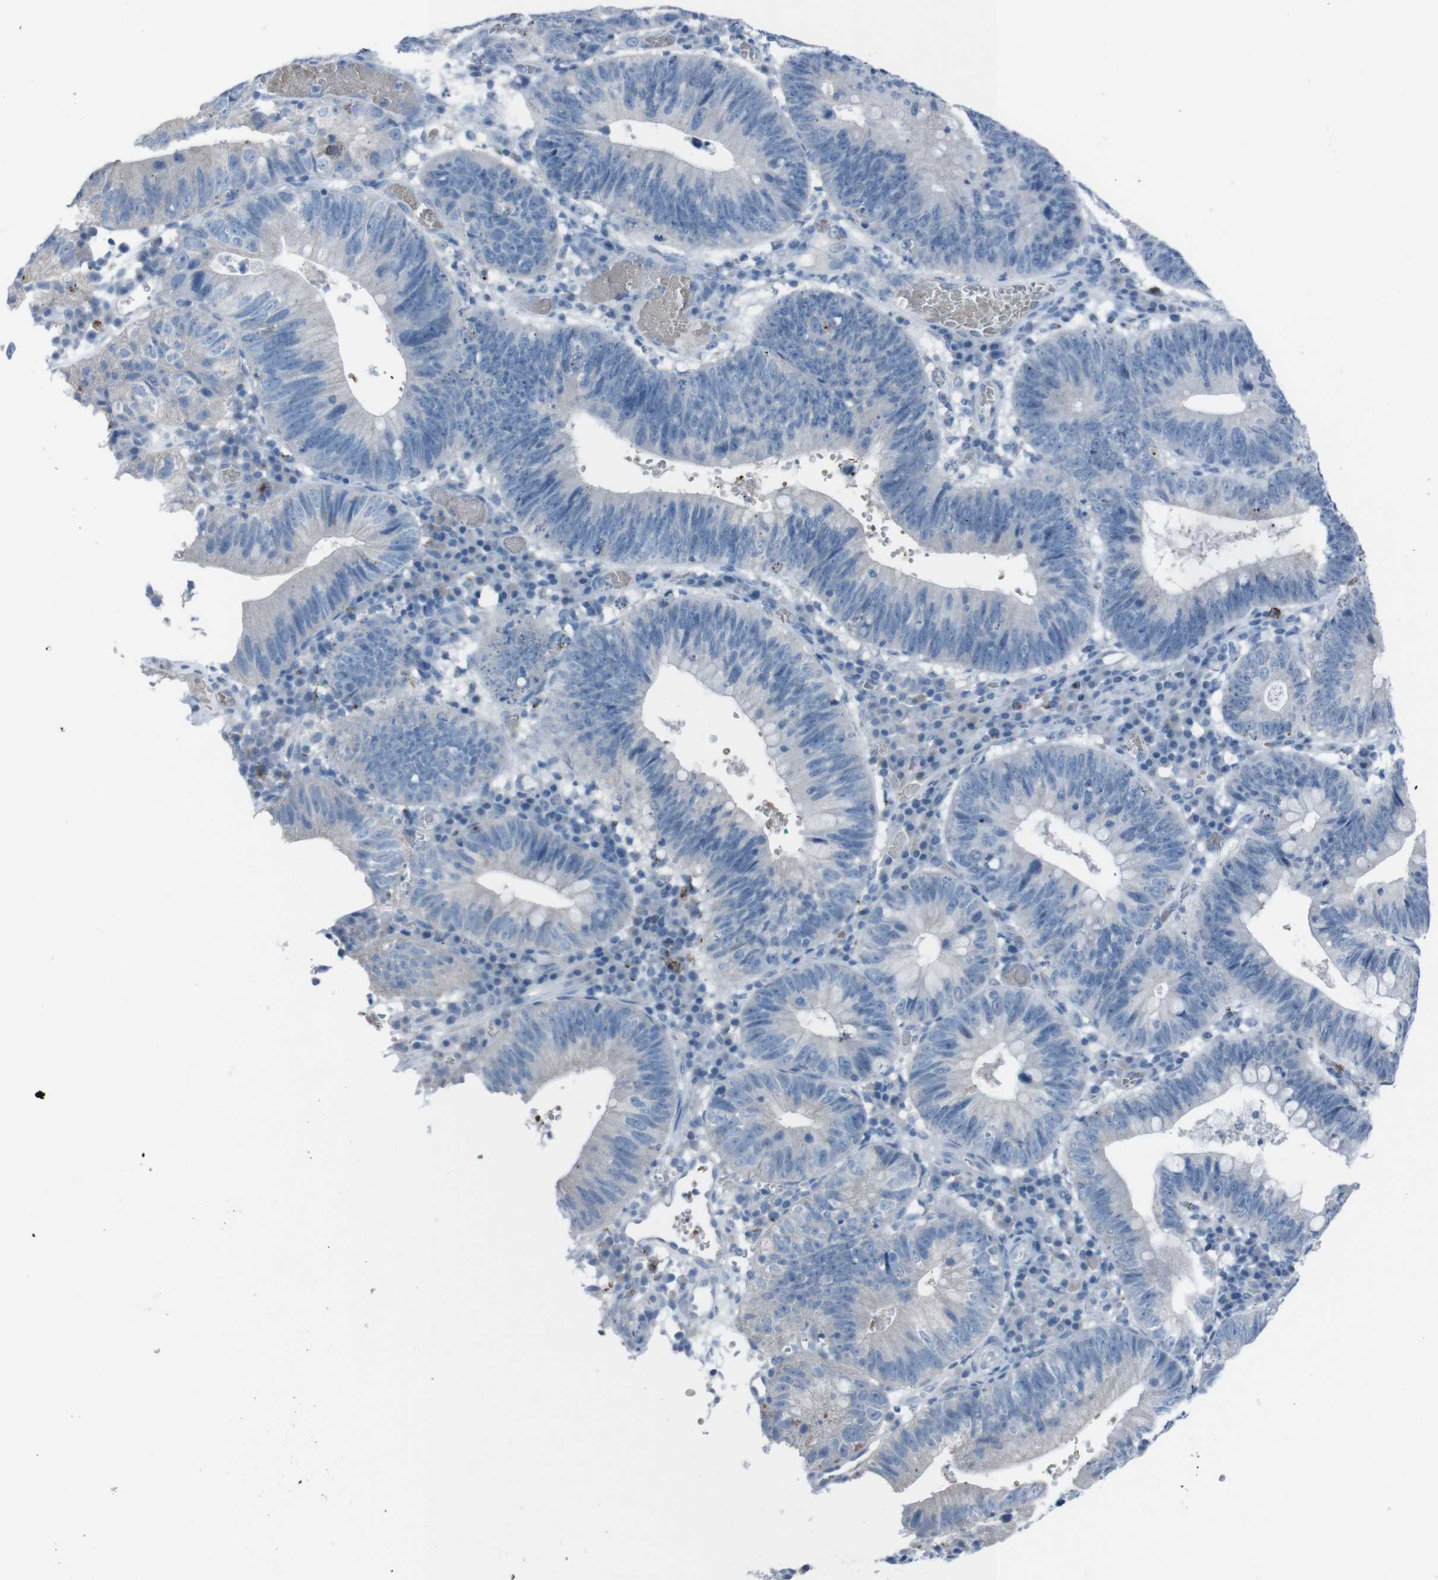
{"staining": {"intensity": "negative", "quantity": "none", "location": "none"}, "tissue": "stomach cancer", "cell_type": "Tumor cells", "image_type": "cancer", "snomed": [{"axis": "morphology", "description": "Adenocarcinoma, NOS"}, {"axis": "topography", "description": "Stomach"}], "caption": "The IHC photomicrograph has no significant expression in tumor cells of adenocarcinoma (stomach) tissue.", "gene": "ST6GAL1", "patient": {"sex": "male", "age": 59}}